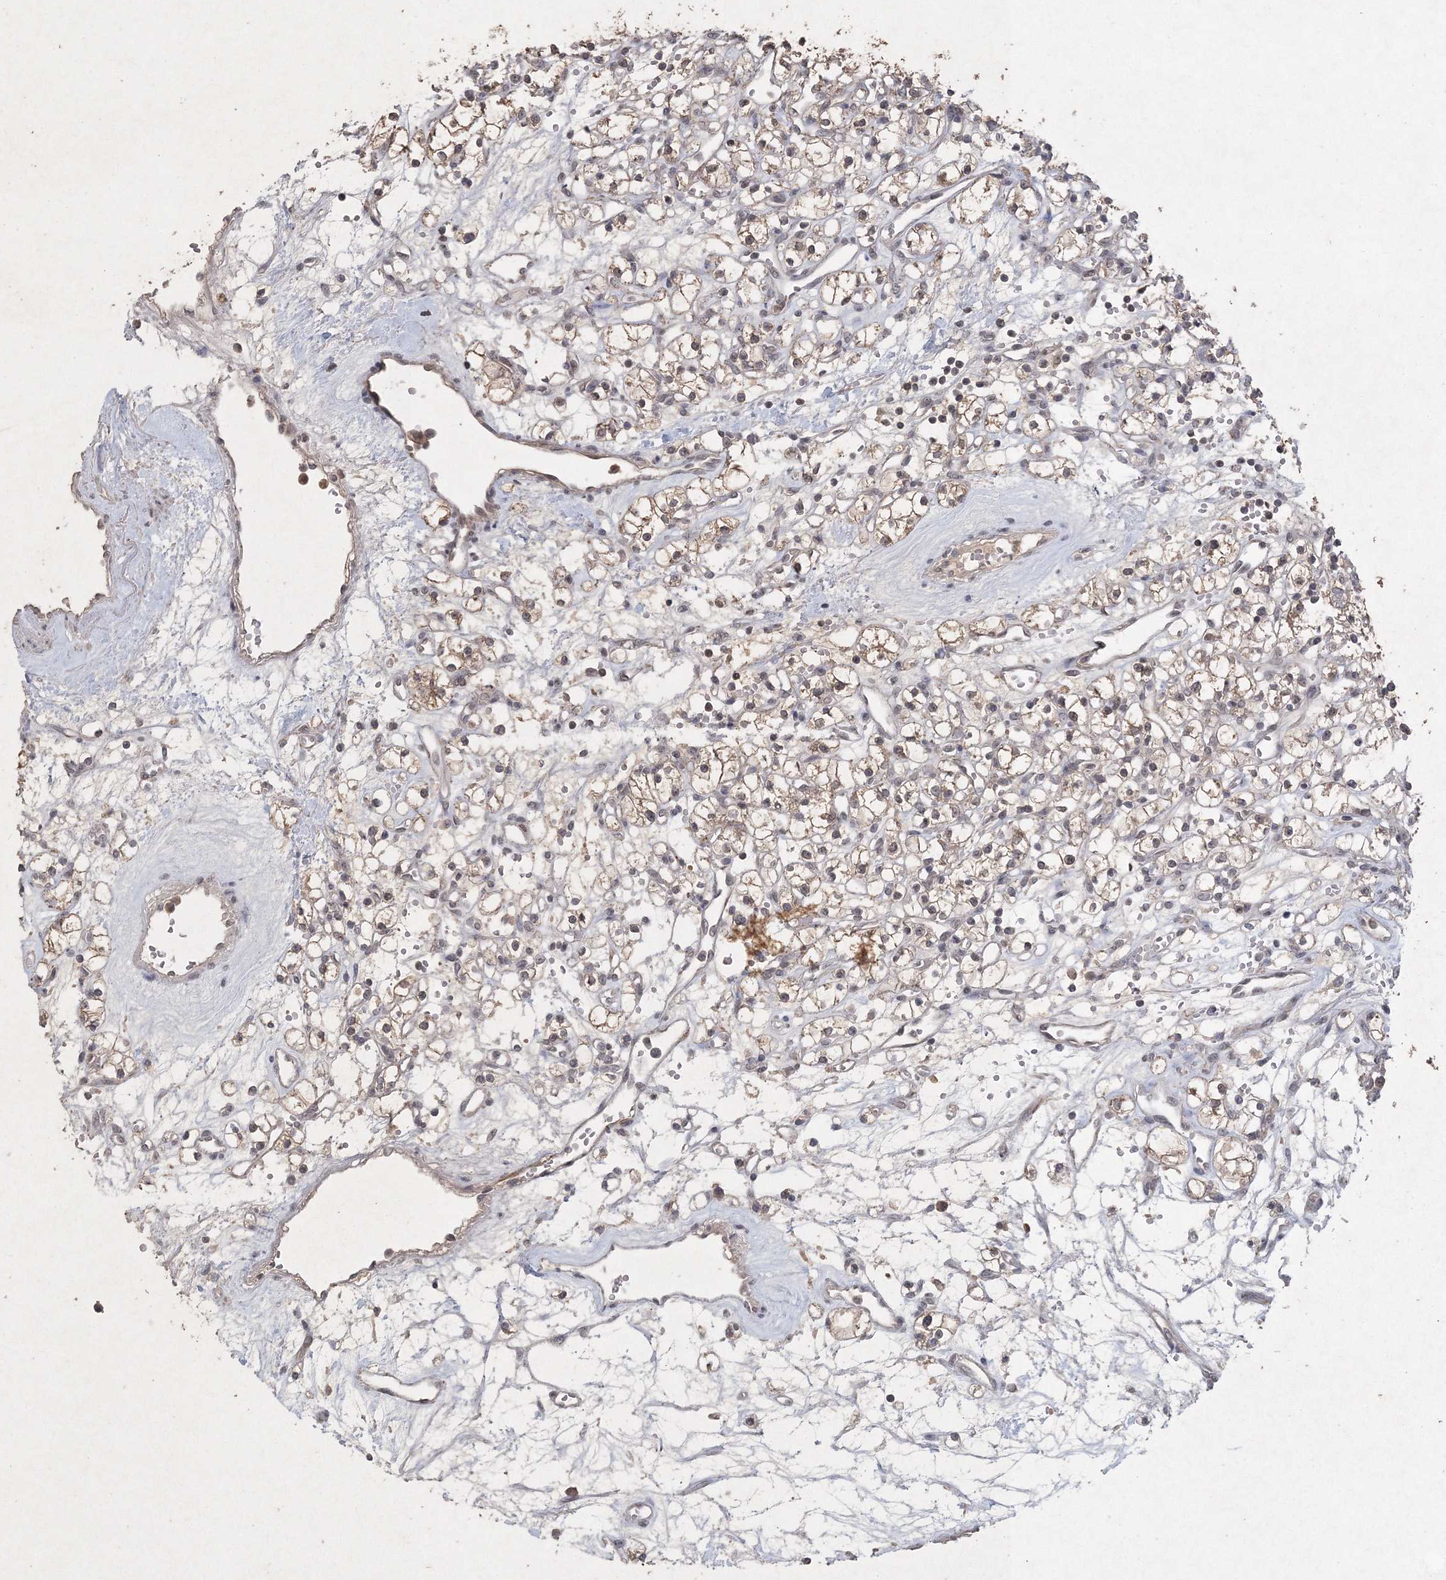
{"staining": {"intensity": "weak", "quantity": ">75%", "location": "cytoplasmic/membranous"}, "tissue": "renal cancer", "cell_type": "Tumor cells", "image_type": "cancer", "snomed": [{"axis": "morphology", "description": "Adenocarcinoma, NOS"}, {"axis": "topography", "description": "Kidney"}], "caption": "Protein analysis of renal cancer tissue displays weak cytoplasmic/membranous positivity in approximately >75% of tumor cells.", "gene": "UIMC1", "patient": {"sex": "female", "age": 59}}